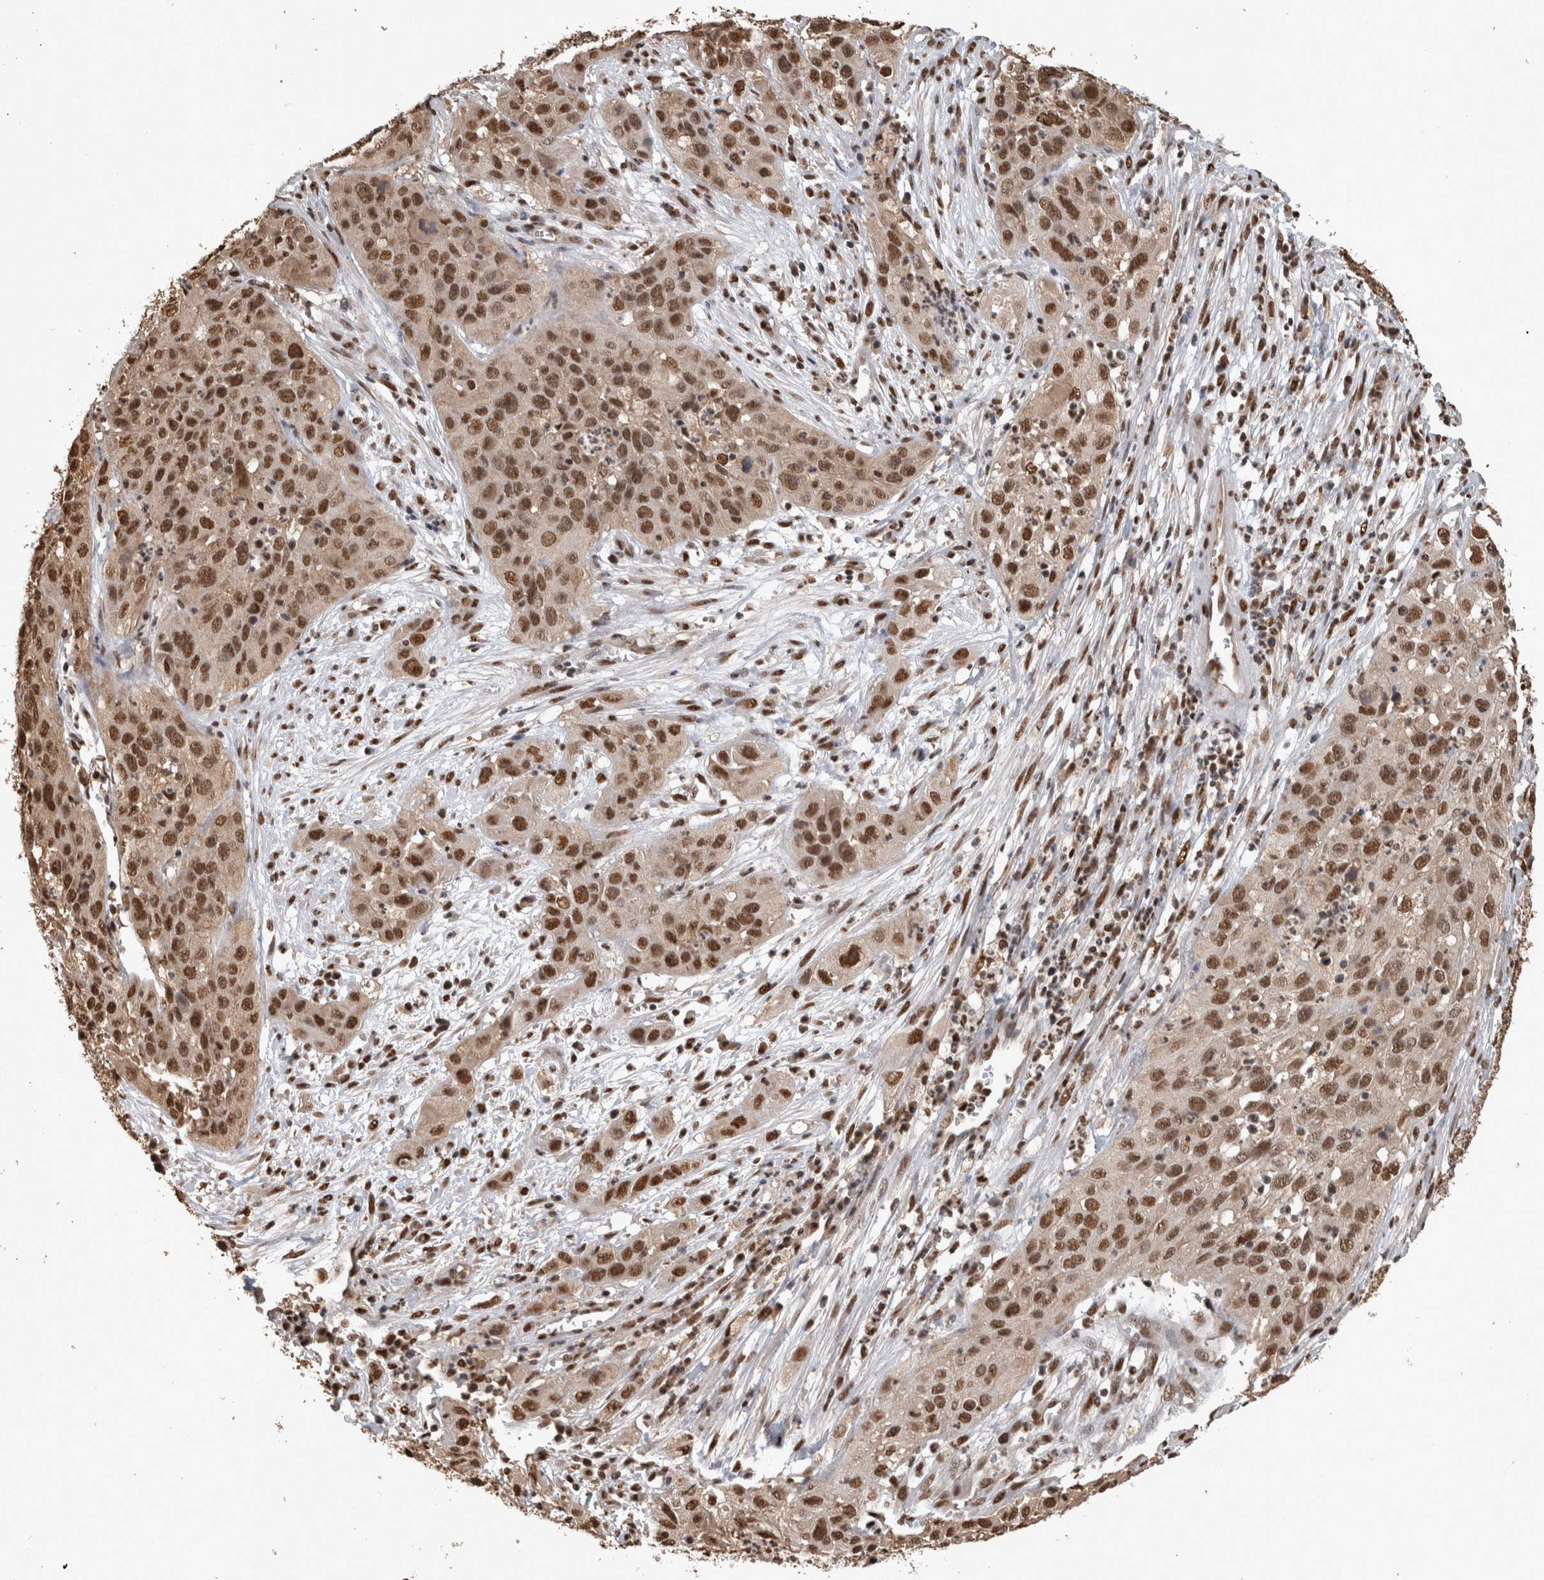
{"staining": {"intensity": "strong", "quantity": ">75%", "location": "nuclear"}, "tissue": "cervical cancer", "cell_type": "Tumor cells", "image_type": "cancer", "snomed": [{"axis": "morphology", "description": "Squamous cell carcinoma, NOS"}, {"axis": "topography", "description": "Cervix"}], "caption": "A brown stain shows strong nuclear expression of a protein in human cervical cancer tumor cells.", "gene": "RAD50", "patient": {"sex": "female", "age": 32}}